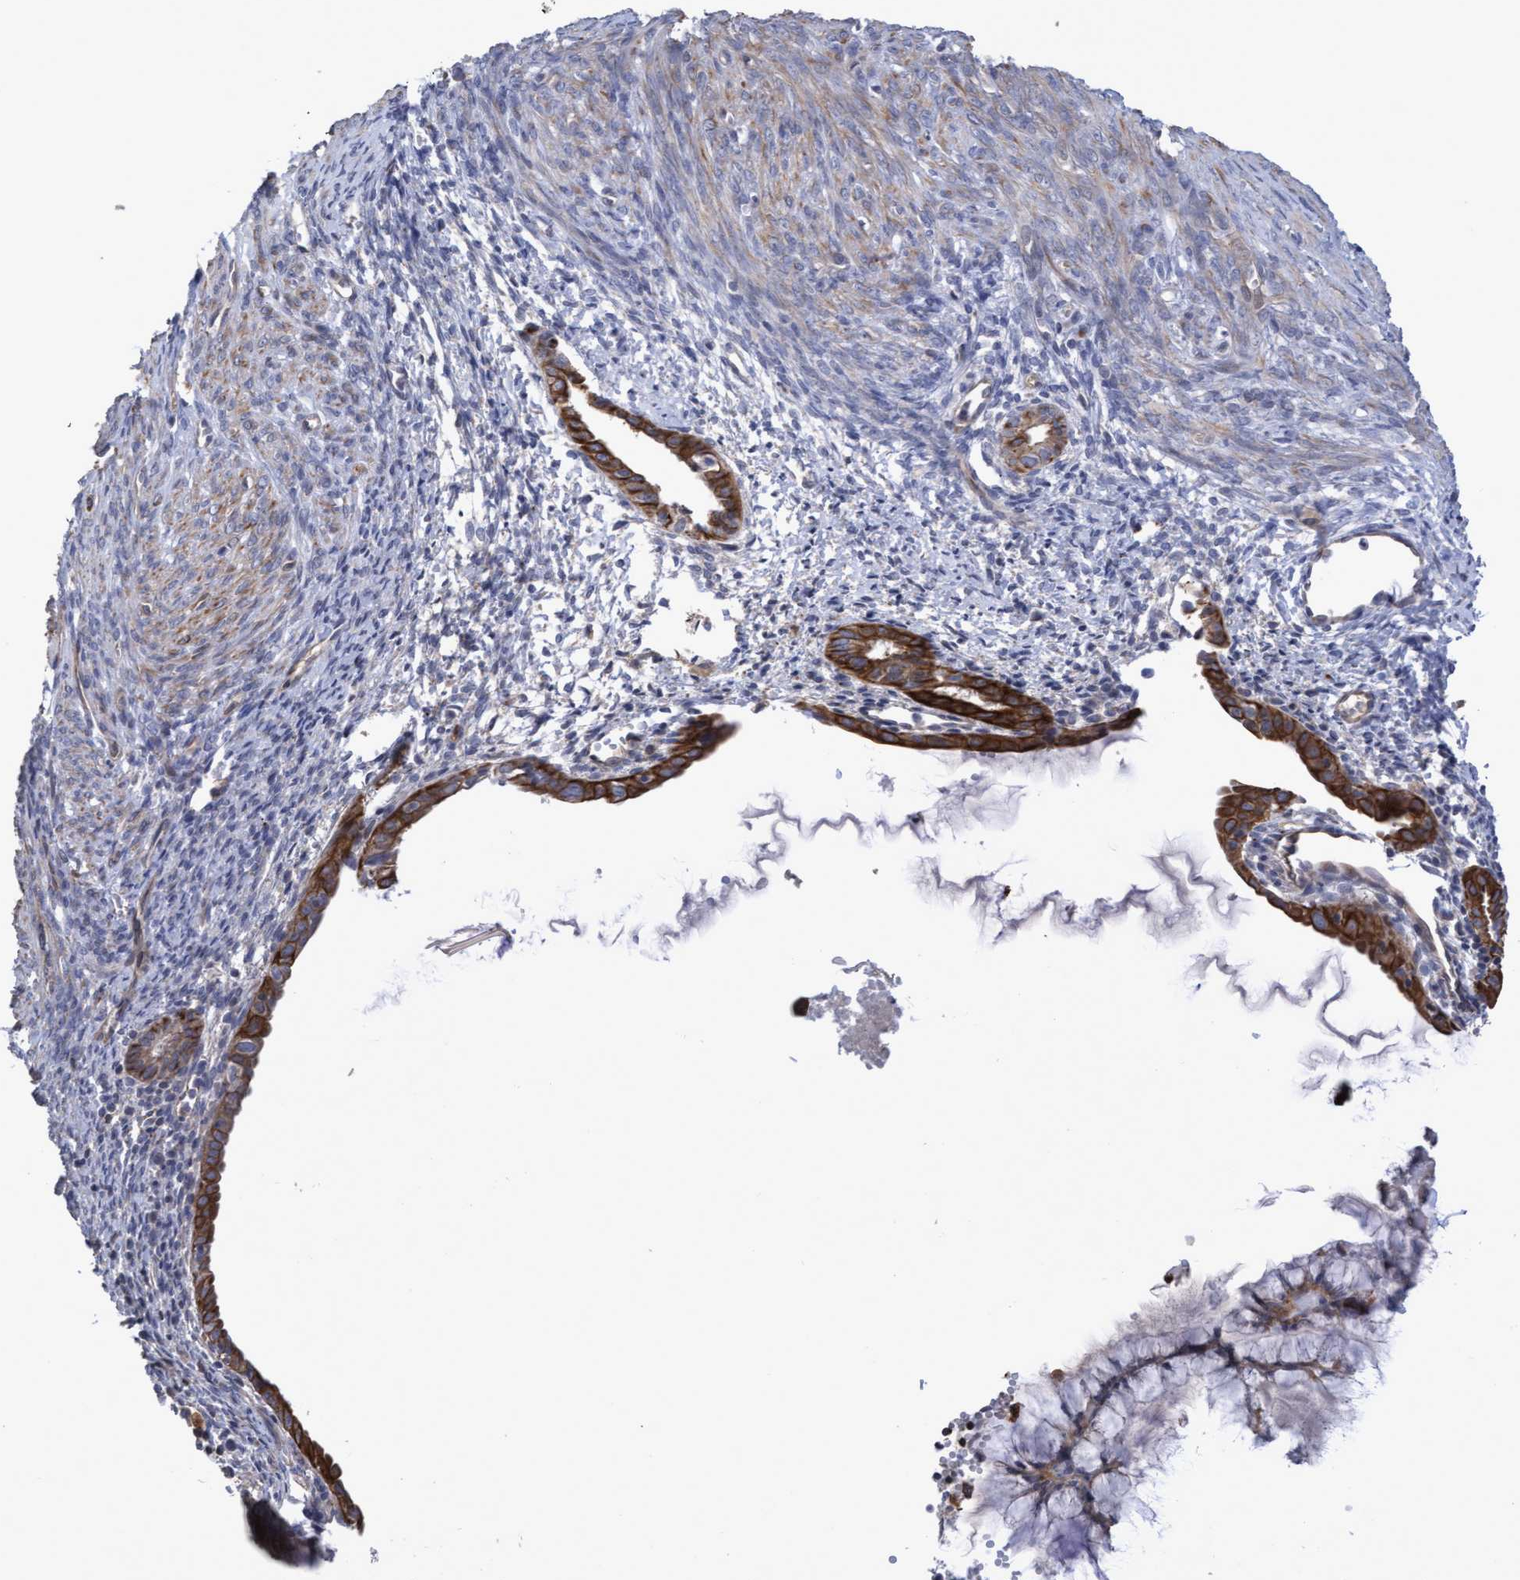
{"staining": {"intensity": "moderate", "quantity": ">75%", "location": "cytoplasmic/membranous"}, "tissue": "cervical cancer", "cell_type": "Tumor cells", "image_type": "cancer", "snomed": [{"axis": "morphology", "description": "Normal tissue, NOS"}, {"axis": "morphology", "description": "Adenocarcinoma, NOS"}, {"axis": "topography", "description": "Cervix"}, {"axis": "topography", "description": "Endometrium"}], "caption": "Protein staining of cervical cancer tissue shows moderate cytoplasmic/membranous expression in about >75% of tumor cells. Ihc stains the protein of interest in brown and the nuclei are stained blue.", "gene": "KRT24", "patient": {"sex": "female", "age": 86}}